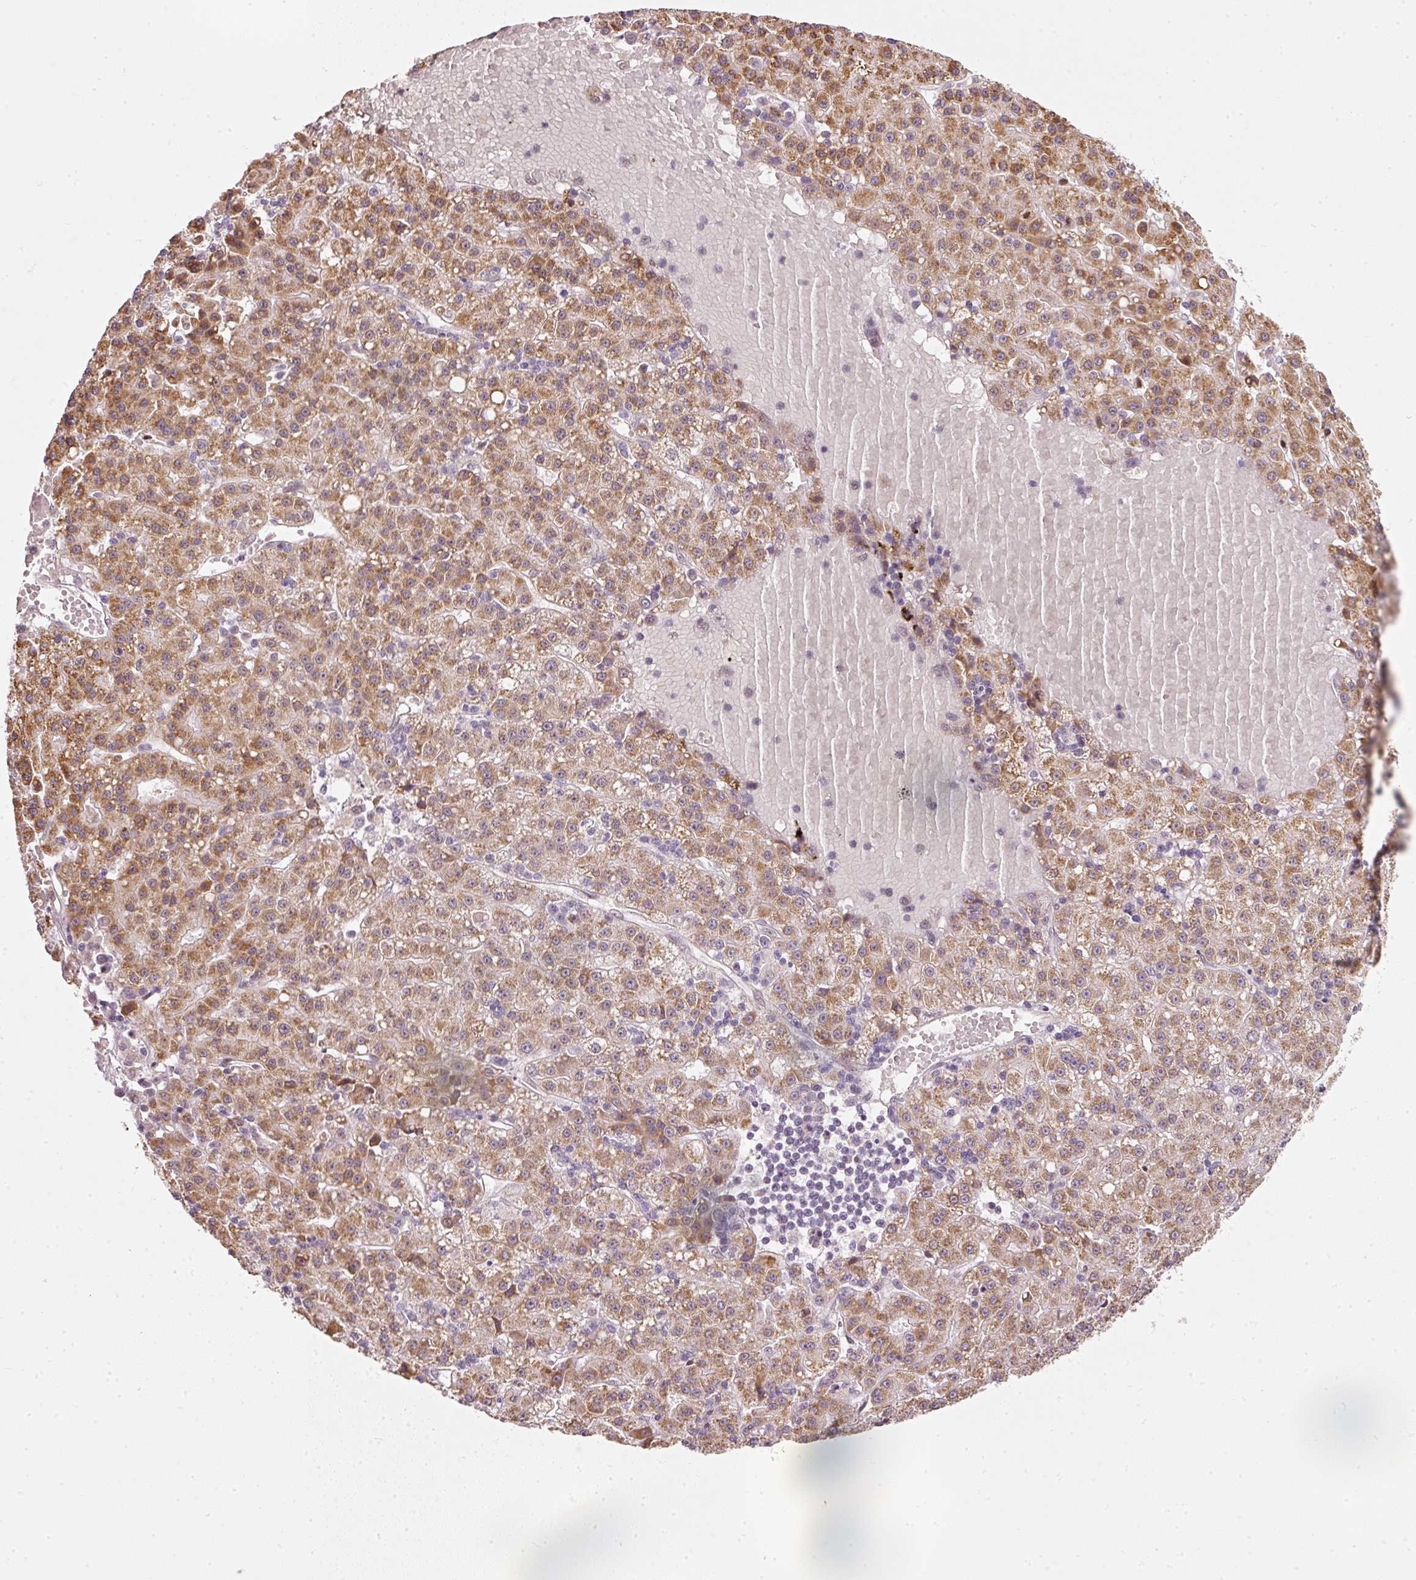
{"staining": {"intensity": "moderate", "quantity": ">75%", "location": "cytoplasmic/membranous"}, "tissue": "liver cancer", "cell_type": "Tumor cells", "image_type": "cancer", "snomed": [{"axis": "morphology", "description": "Carcinoma, Hepatocellular, NOS"}, {"axis": "topography", "description": "Liver"}], "caption": "This histopathology image demonstrates immunohistochemistry staining of human liver cancer, with medium moderate cytoplasmic/membranous positivity in about >75% of tumor cells.", "gene": "FSTL3", "patient": {"sex": "male", "age": 76}}